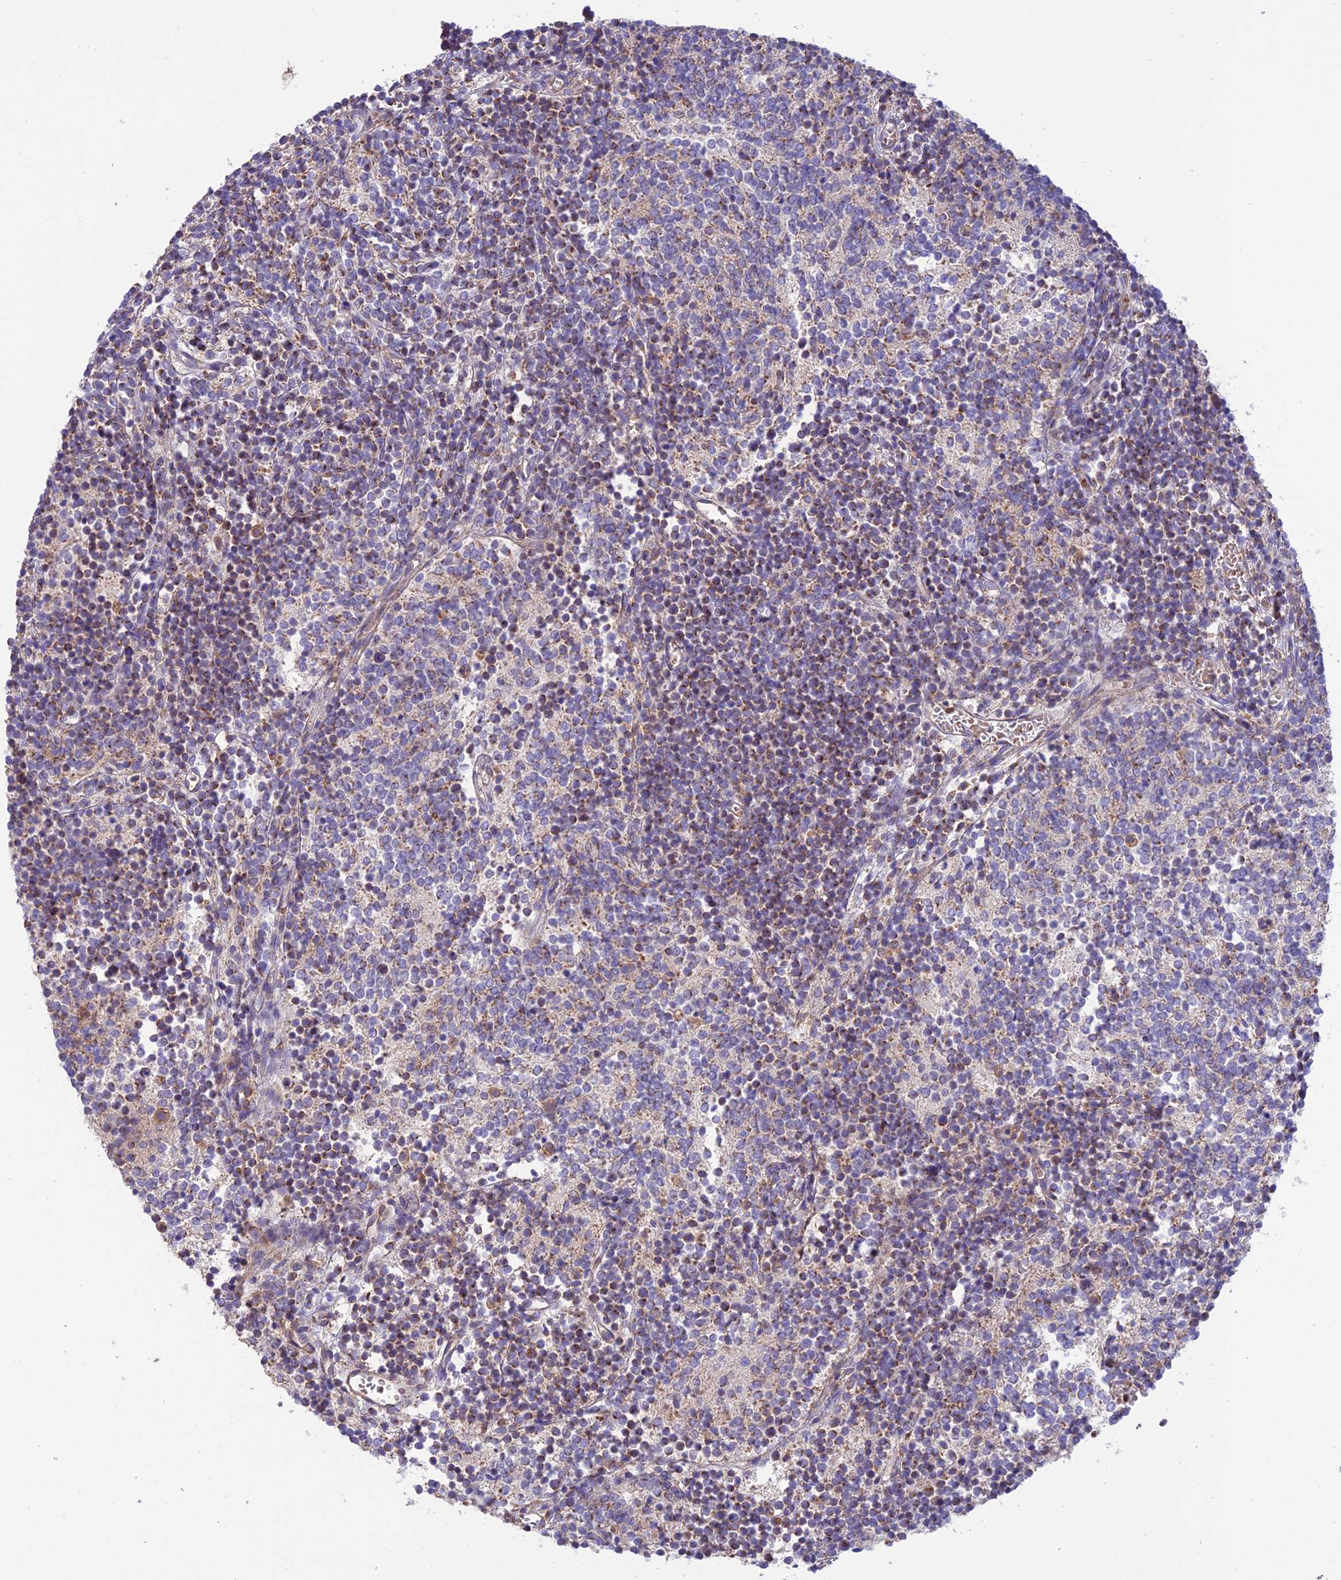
{"staining": {"intensity": "weak", "quantity": "<25%", "location": "cytoplasmic/membranous"}, "tissue": "glioma", "cell_type": "Tumor cells", "image_type": "cancer", "snomed": [{"axis": "morphology", "description": "Glioma, malignant, Low grade"}, {"axis": "topography", "description": "Brain"}], "caption": "This is an immunohistochemistry (IHC) photomicrograph of human malignant low-grade glioma. There is no expression in tumor cells.", "gene": "NDUFAF1", "patient": {"sex": "female", "age": 1}}